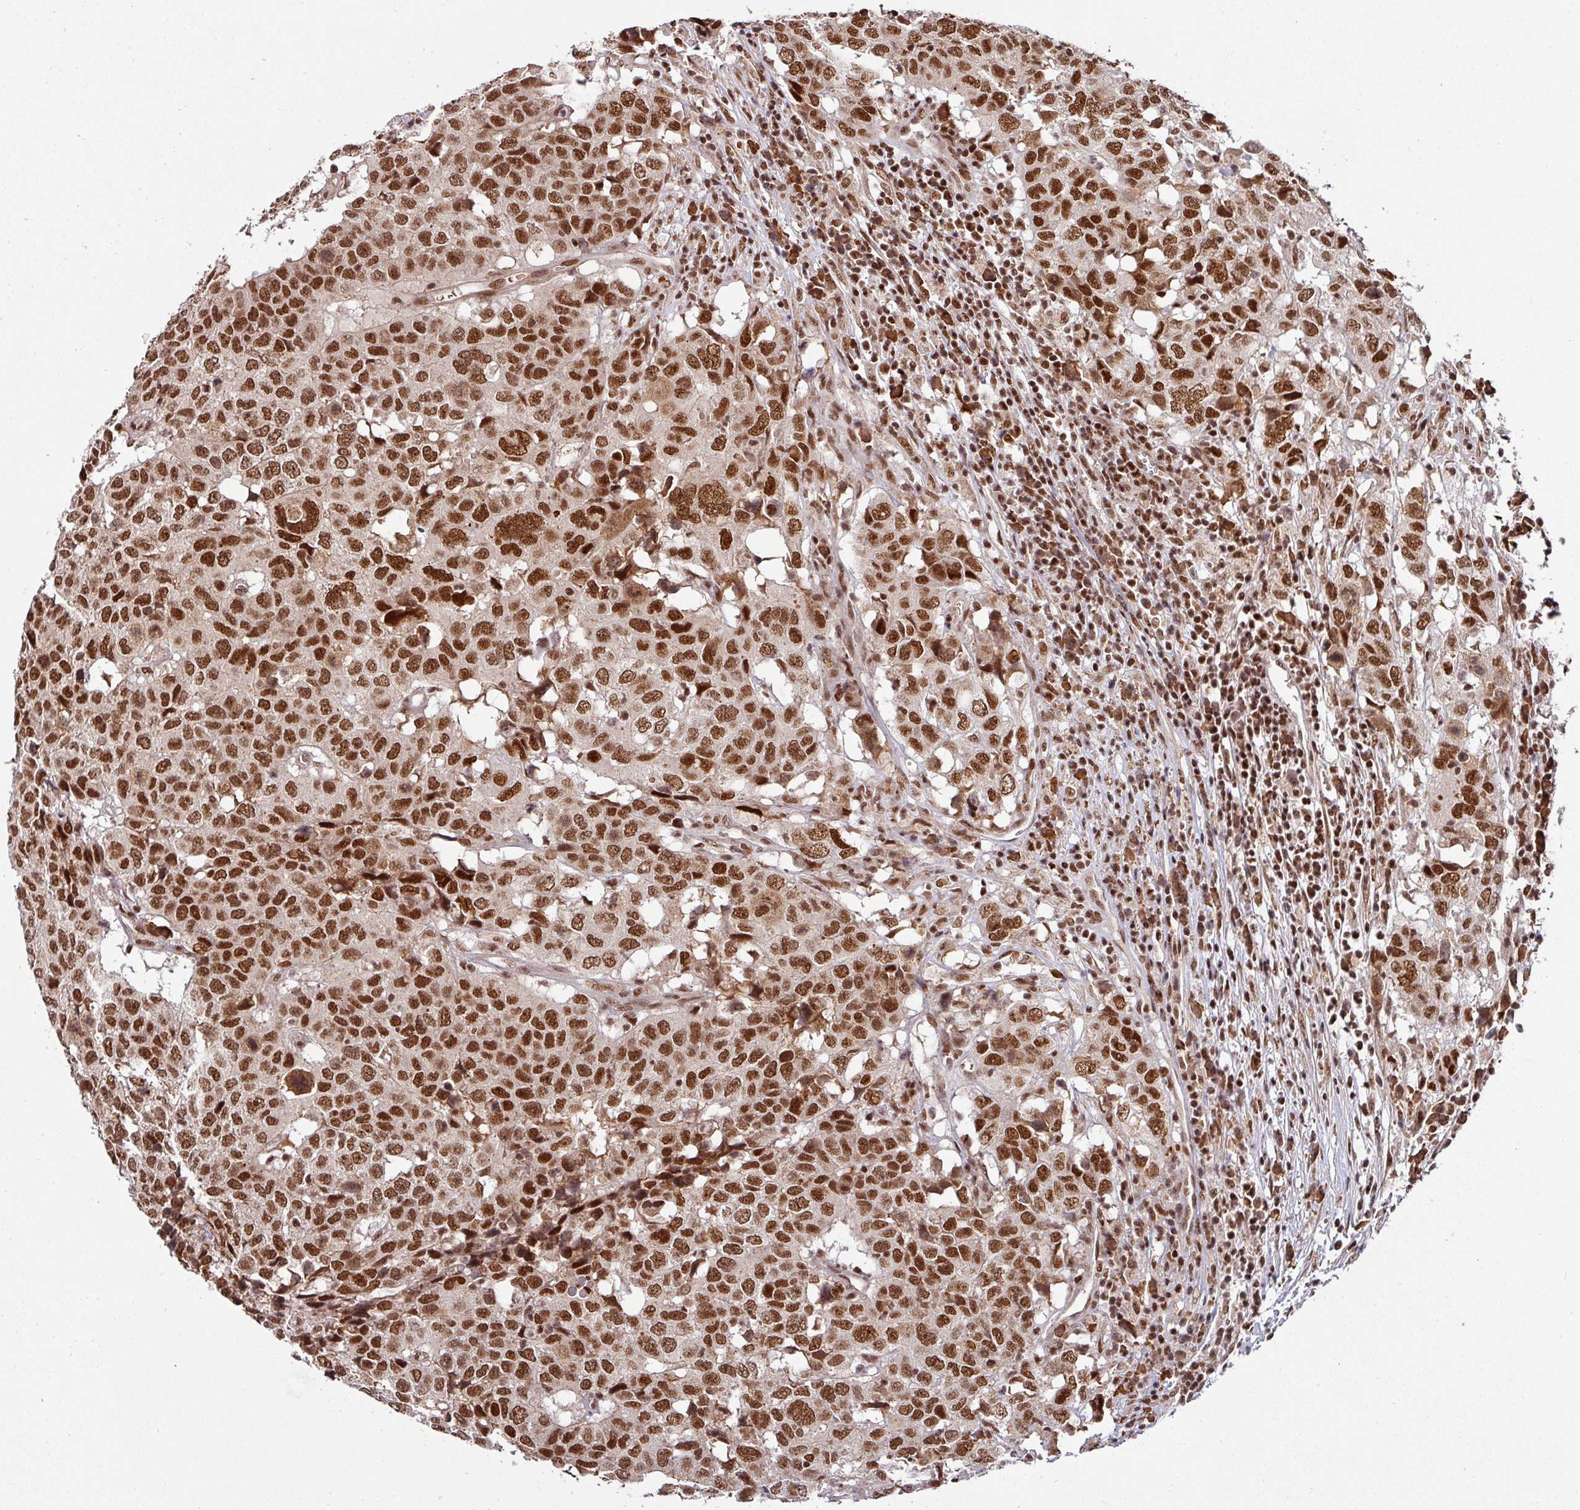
{"staining": {"intensity": "strong", "quantity": ">75%", "location": "nuclear"}, "tissue": "head and neck cancer", "cell_type": "Tumor cells", "image_type": "cancer", "snomed": [{"axis": "morphology", "description": "Squamous cell carcinoma, NOS"}, {"axis": "topography", "description": "Head-Neck"}], "caption": "The image shows immunohistochemical staining of squamous cell carcinoma (head and neck). There is strong nuclear staining is identified in approximately >75% of tumor cells. (DAB IHC with brightfield microscopy, high magnification).", "gene": "PHF23", "patient": {"sex": "male", "age": 66}}